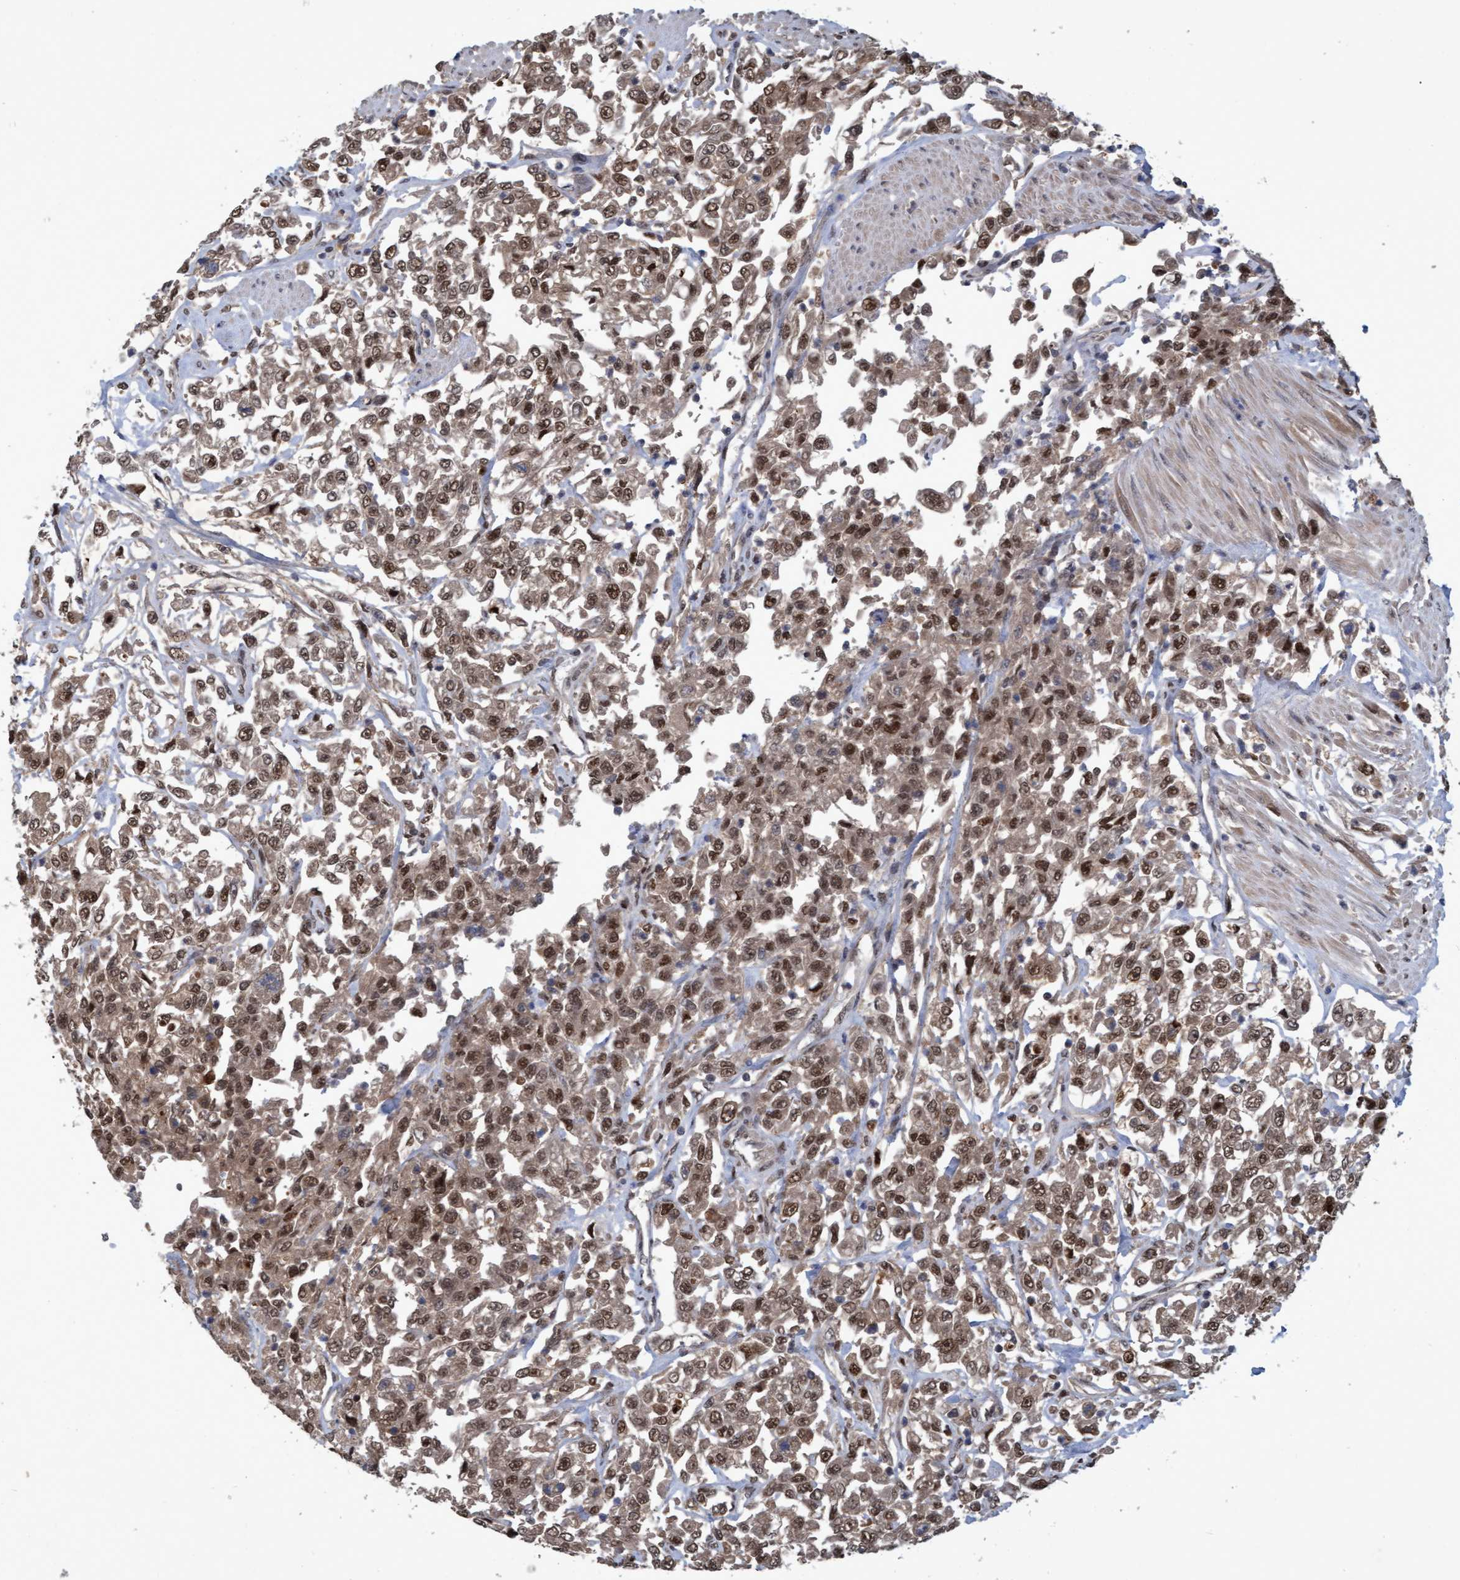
{"staining": {"intensity": "moderate", "quantity": ">75%", "location": "cytoplasmic/membranous,nuclear"}, "tissue": "urothelial cancer", "cell_type": "Tumor cells", "image_type": "cancer", "snomed": [{"axis": "morphology", "description": "Urothelial carcinoma, High grade"}, {"axis": "topography", "description": "Urinary bladder"}], "caption": "Immunohistochemical staining of human high-grade urothelial carcinoma exhibits medium levels of moderate cytoplasmic/membranous and nuclear positivity in about >75% of tumor cells.", "gene": "PSMB6", "patient": {"sex": "male", "age": 46}}